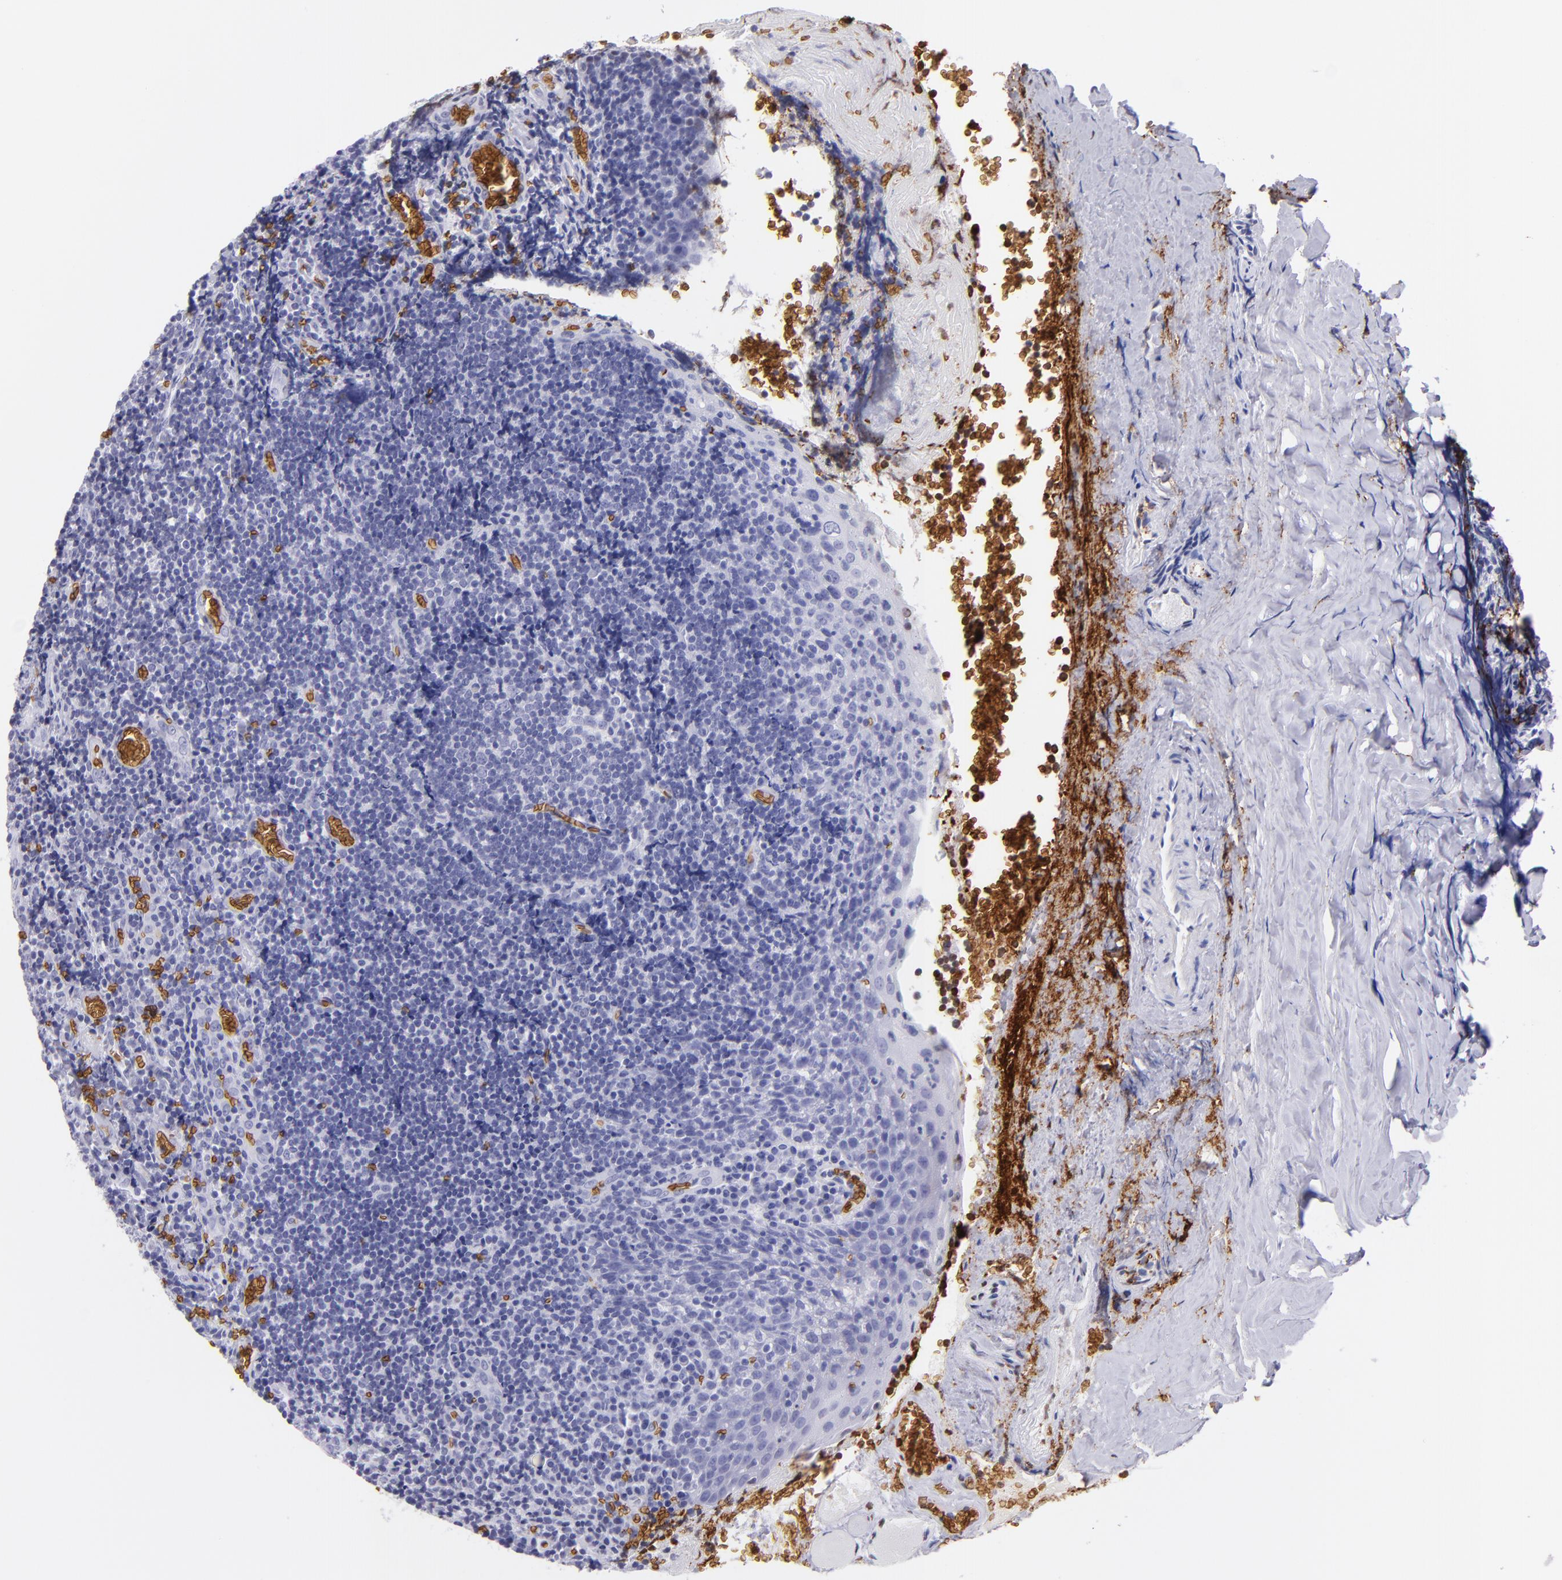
{"staining": {"intensity": "negative", "quantity": "none", "location": "none"}, "tissue": "tonsil", "cell_type": "Germinal center cells", "image_type": "normal", "snomed": [{"axis": "morphology", "description": "Normal tissue, NOS"}, {"axis": "topography", "description": "Tonsil"}], "caption": "IHC image of unremarkable tonsil: human tonsil stained with DAB (3,3'-diaminobenzidine) exhibits no significant protein staining in germinal center cells.", "gene": "GYPA", "patient": {"sex": "male", "age": 20}}